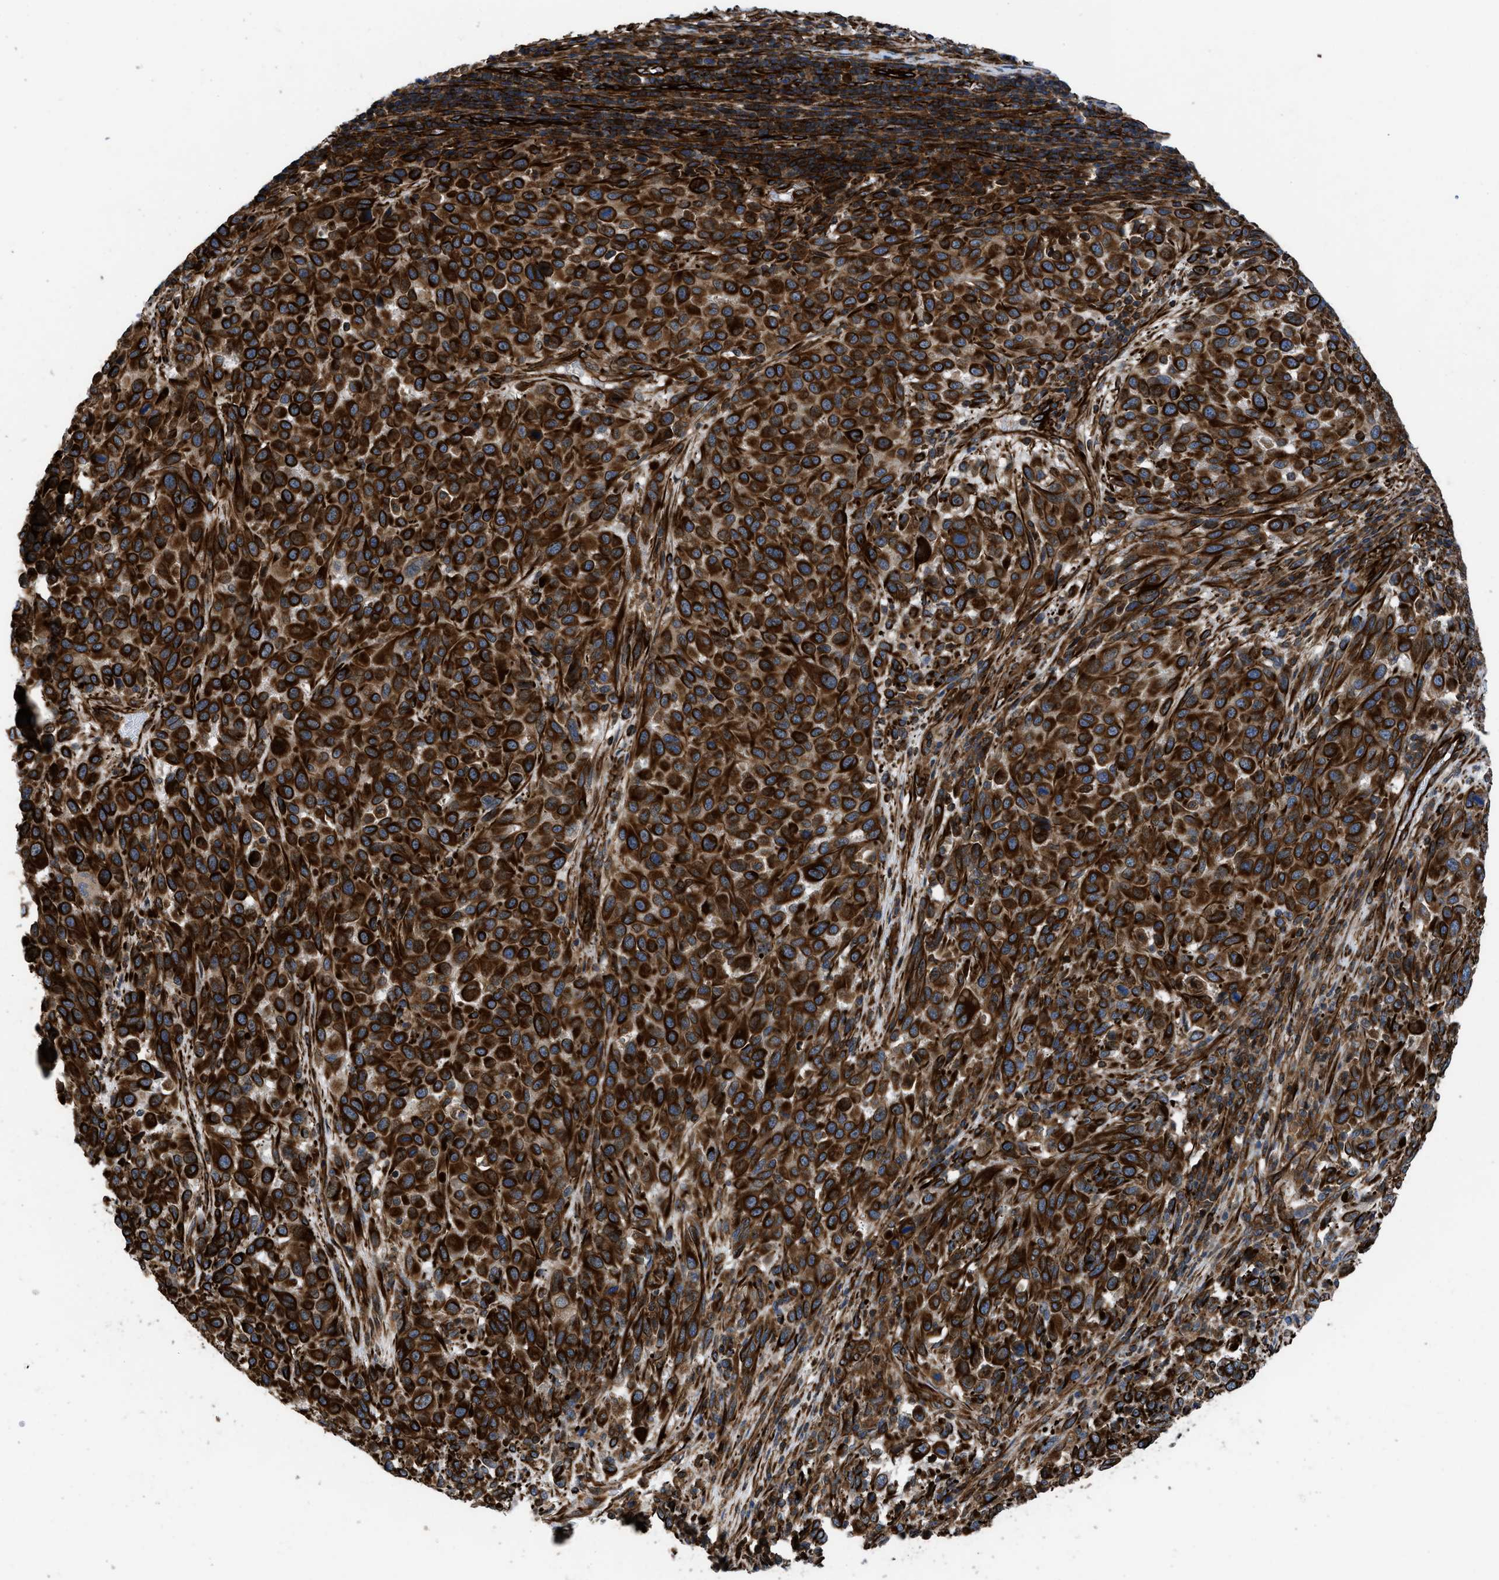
{"staining": {"intensity": "strong", "quantity": ">75%", "location": "cytoplasmic/membranous"}, "tissue": "melanoma", "cell_type": "Tumor cells", "image_type": "cancer", "snomed": [{"axis": "morphology", "description": "Malignant melanoma, Metastatic site"}, {"axis": "topography", "description": "Lymph node"}], "caption": "Melanoma stained for a protein (brown) reveals strong cytoplasmic/membranous positive positivity in about >75% of tumor cells.", "gene": "PTPRE", "patient": {"sex": "male", "age": 61}}